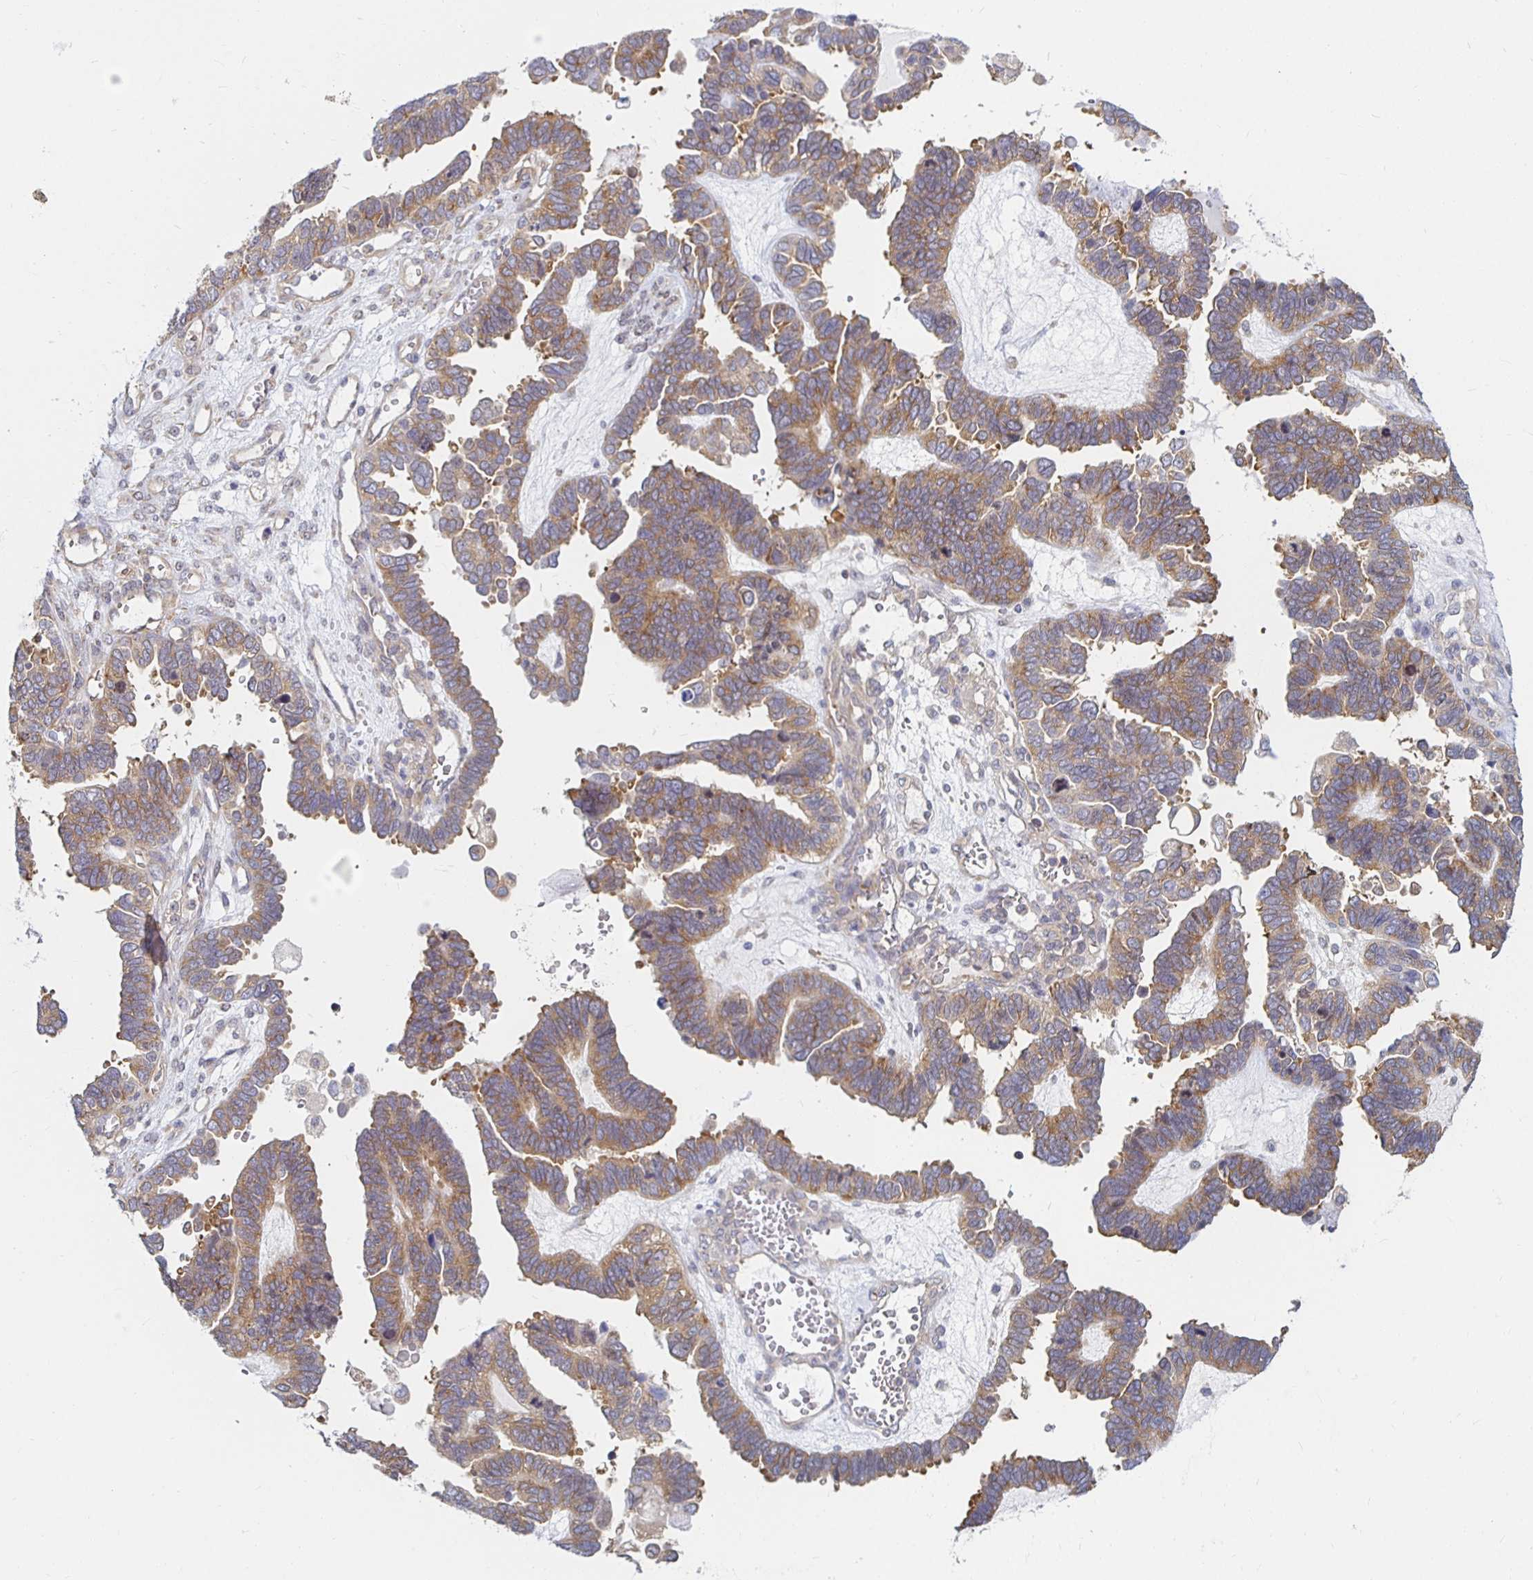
{"staining": {"intensity": "moderate", "quantity": ">75%", "location": "cytoplasmic/membranous"}, "tissue": "ovarian cancer", "cell_type": "Tumor cells", "image_type": "cancer", "snomed": [{"axis": "morphology", "description": "Cystadenocarcinoma, serous, NOS"}, {"axis": "topography", "description": "Ovary"}], "caption": "Immunohistochemical staining of ovarian cancer (serous cystadenocarcinoma) displays medium levels of moderate cytoplasmic/membranous protein positivity in about >75% of tumor cells.", "gene": "PDAP1", "patient": {"sex": "female", "age": 51}}